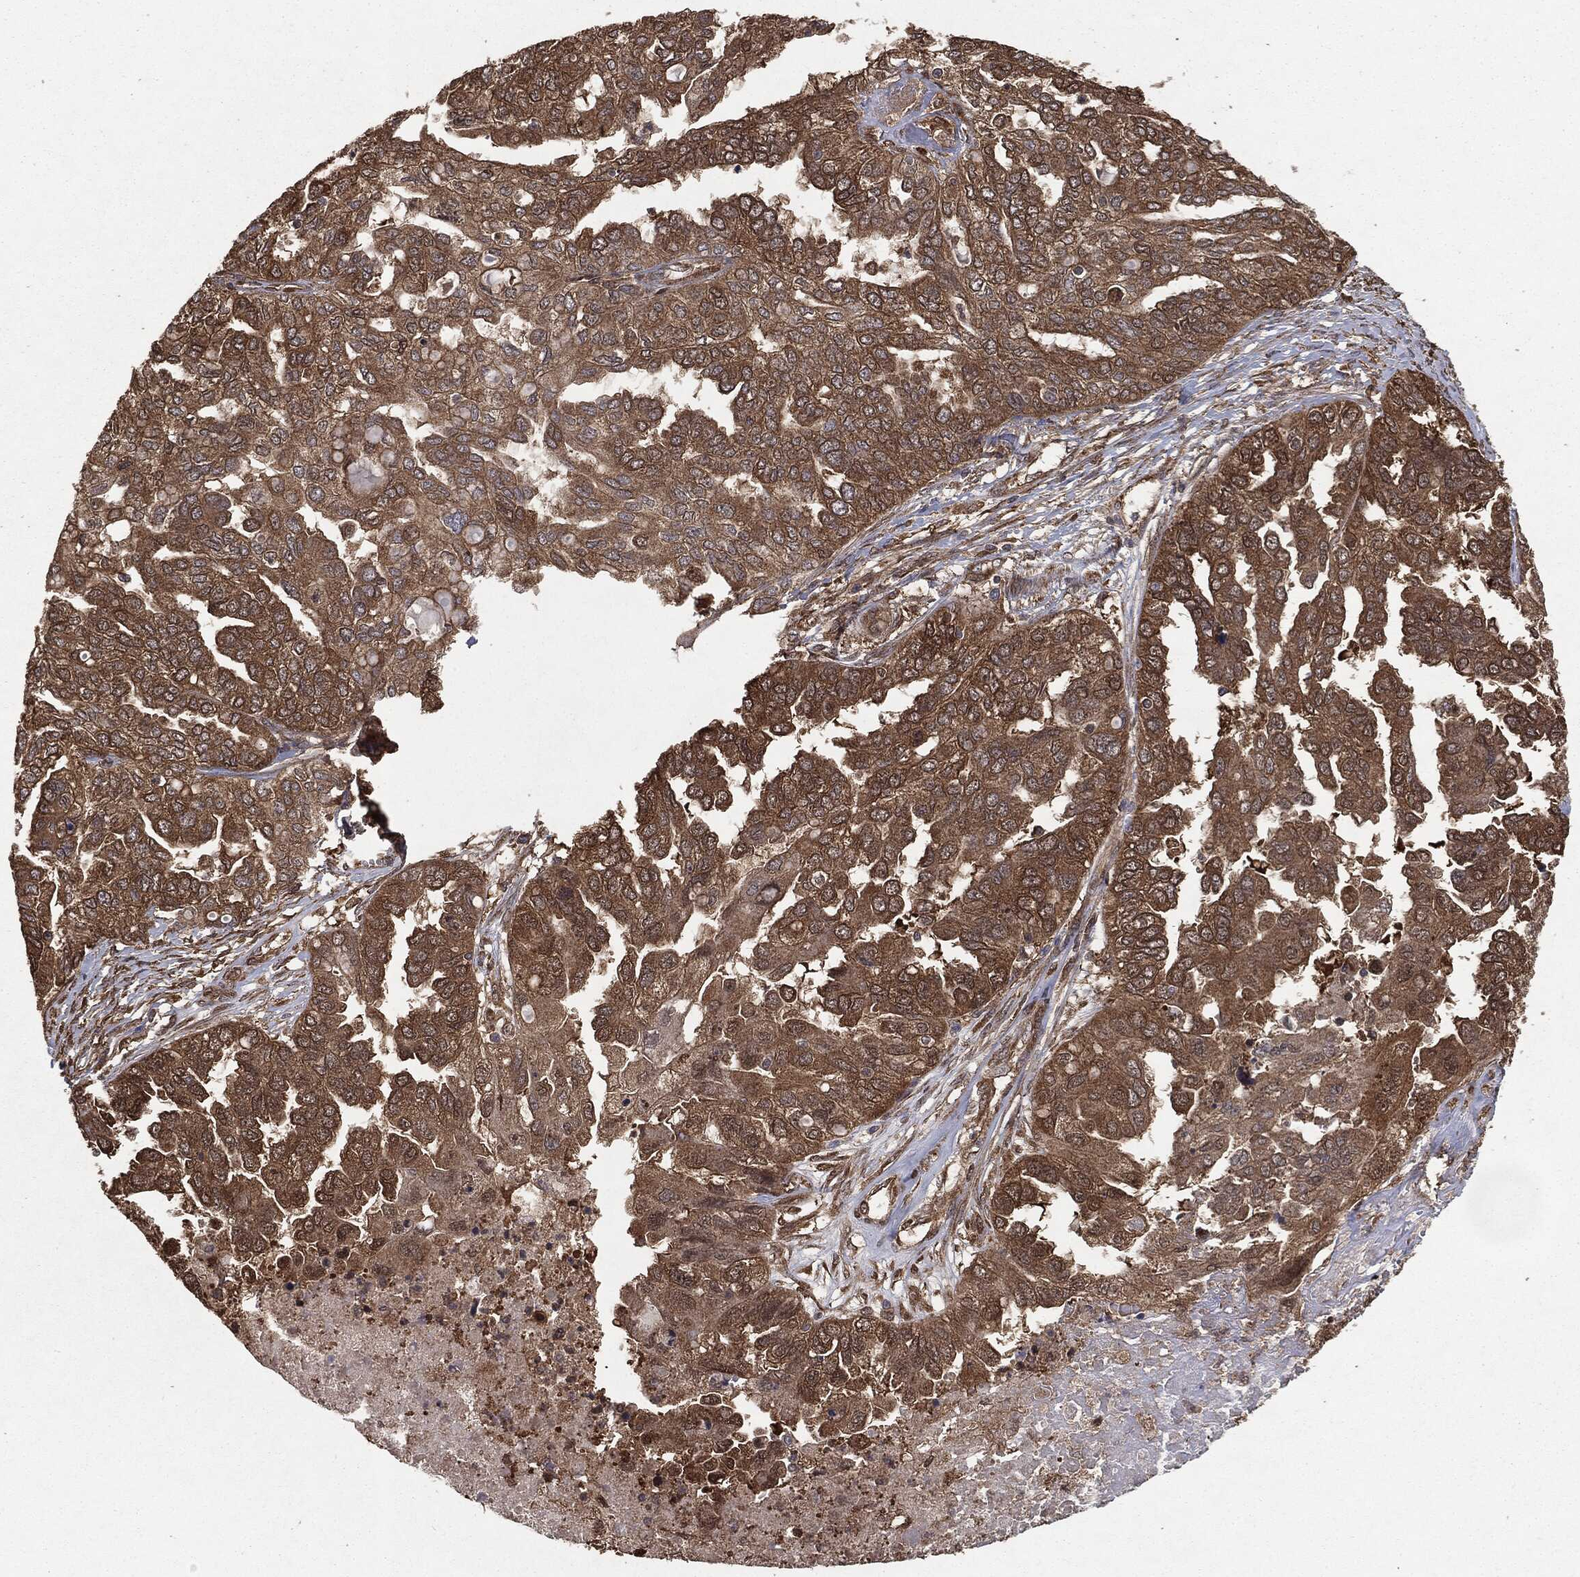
{"staining": {"intensity": "strong", "quantity": ">75%", "location": "cytoplasmic/membranous"}, "tissue": "ovarian cancer", "cell_type": "Tumor cells", "image_type": "cancer", "snomed": [{"axis": "morphology", "description": "Cystadenocarcinoma, serous, NOS"}, {"axis": "topography", "description": "Ovary"}], "caption": "This image exhibits ovarian serous cystadenocarcinoma stained with immunohistochemistry to label a protein in brown. The cytoplasmic/membranous of tumor cells show strong positivity for the protein. Nuclei are counter-stained blue.", "gene": "NME1", "patient": {"sex": "female", "age": 53}}